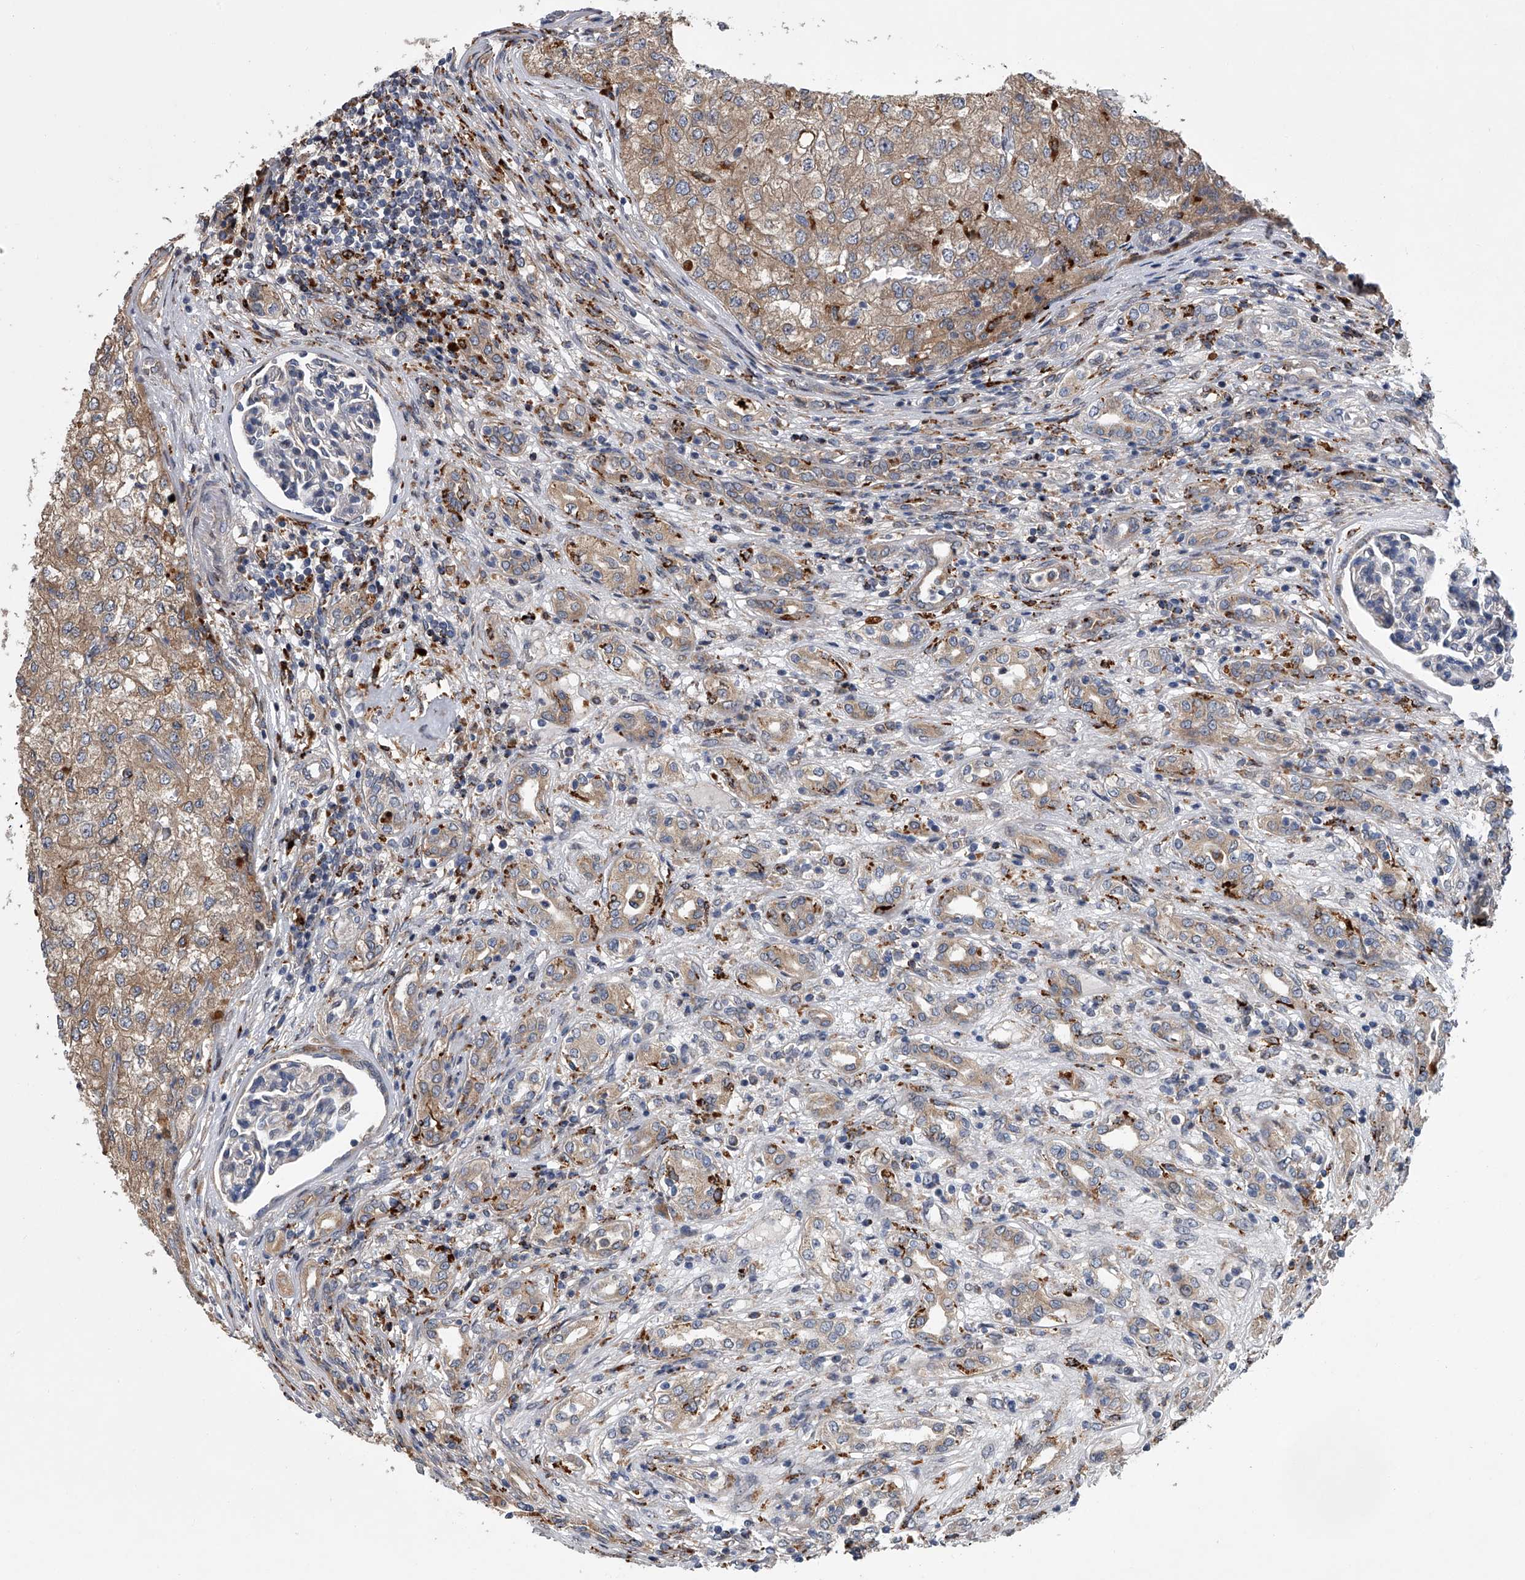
{"staining": {"intensity": "weak", "quantity": ">75%", "location": "cytoplasmic/membranous"}, "tissue": "renal cancer", "cell_type": "Tumor cells", "image_type": "cancer", "snomed": [{"axis": "morphology", "description": "Adenocarcinoma, NOS"}, {"axis": "topography", "description": "Kidney"}], "caption": "Protein staining shows weak cytoplasmic/membranous expression in approximately >75% of tumor cells in renal cancer.", "gene": "TRIM8", "patient": {"sex": "female", "age": 54}}